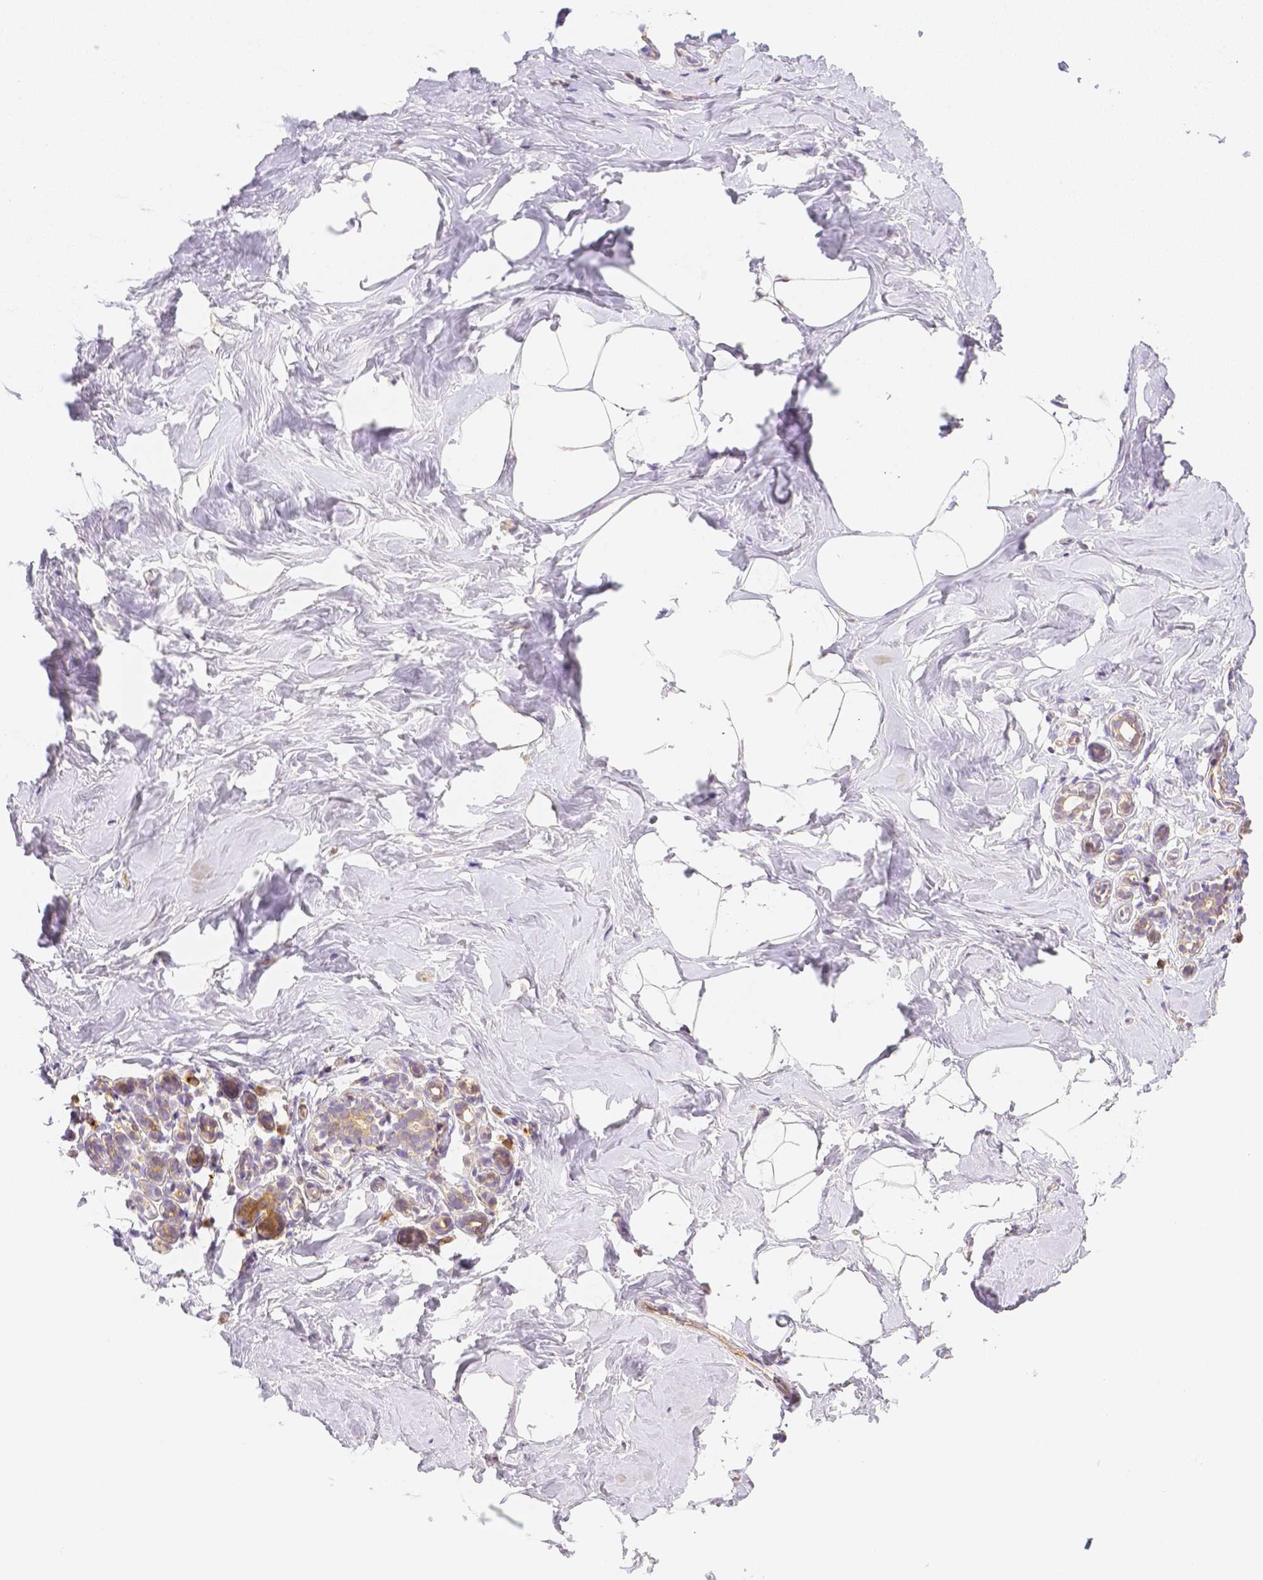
{"staining": {"intensity": "negative", "quantity": "none", "location": "none"}, "tissue": "breast", "cell_type": "Adipocytes", "image_type": "normal", "snomed": [{"axis": "morphology", "description": "Normal tissue, NOS"}, {"axis": "topography", "description": "Breast"}], "caption": "The IHC photomicrograph has no significant staining in adipocytes of breast.", "gene": "C10orf67", "patient": {"sex": "female", "age": 32}}